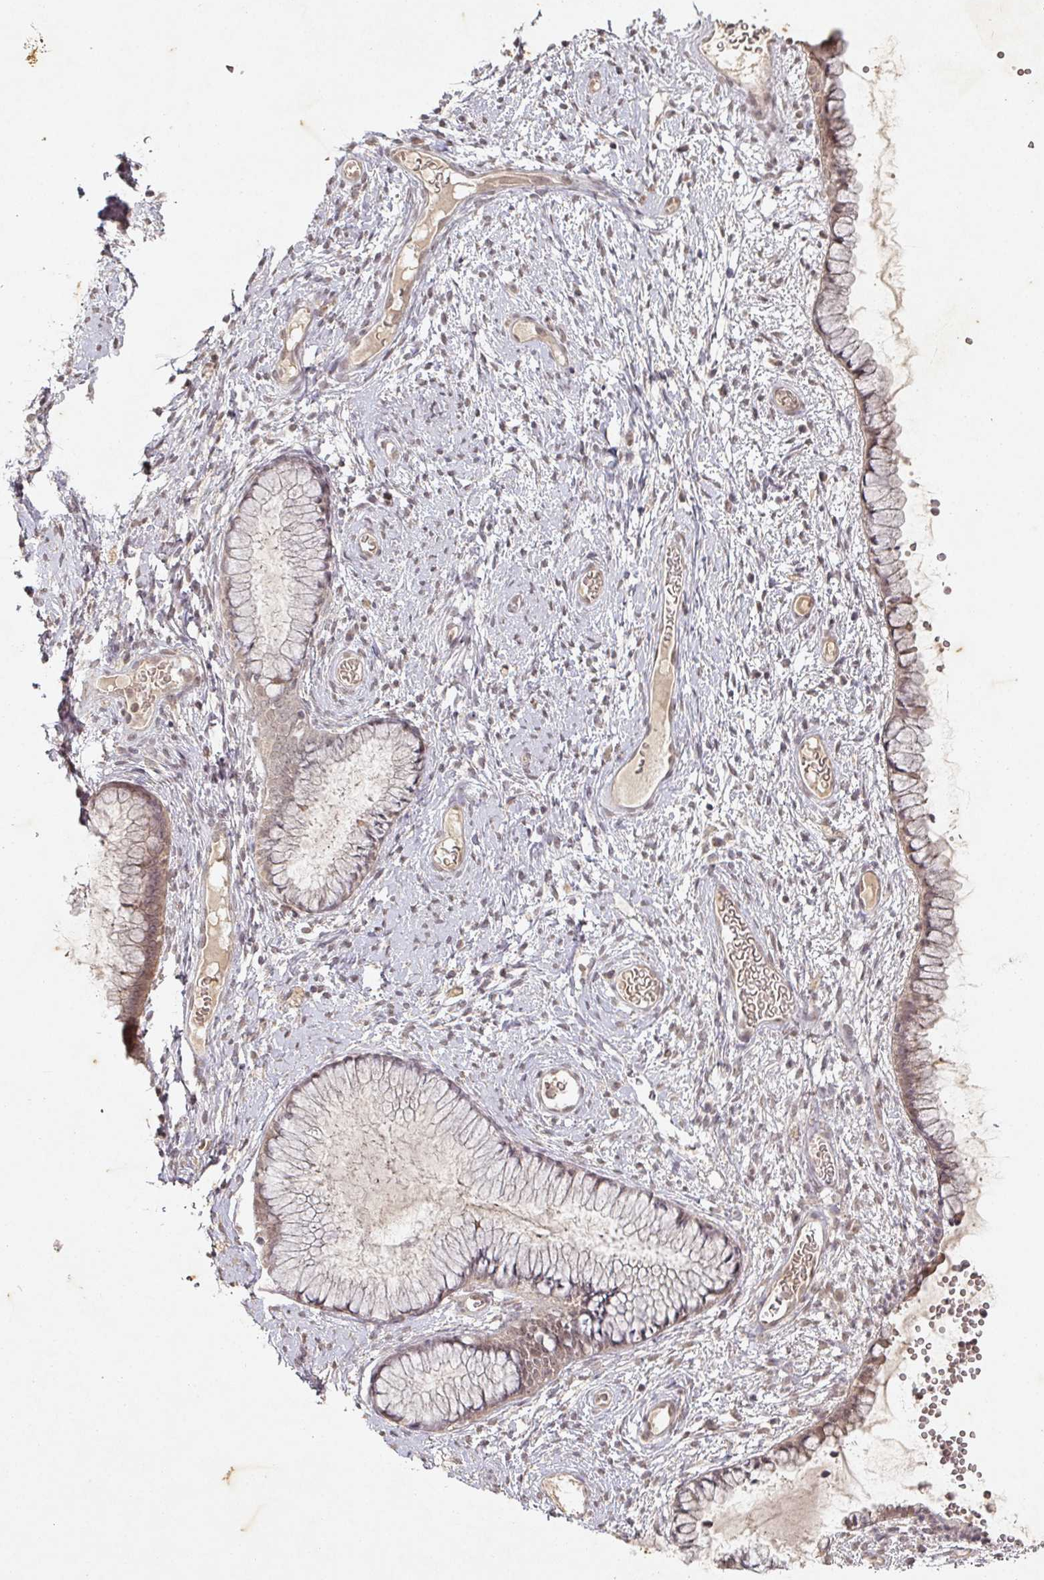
{"staining": {"intensity": "weak", "quantity": "25%-75%", "location": "cytoplasmic/membranous"}, "tissue": "cervix", "cell_type": "Glandular cells", "image_type": "normal", "snomed": [{"axis": "morphology", "description": "Normal tissue, NOS"}, {"axis": "topography", "description": "Cervix"}], "caption": "Normal cervix was stained to show a protein in brown. There is low levels of weak cytoplasmic/membranous positivity in approximately 25%-75% of glandular cells.", "gene": "CAPN5", "patient": {"sex": "female", "age": 42}}